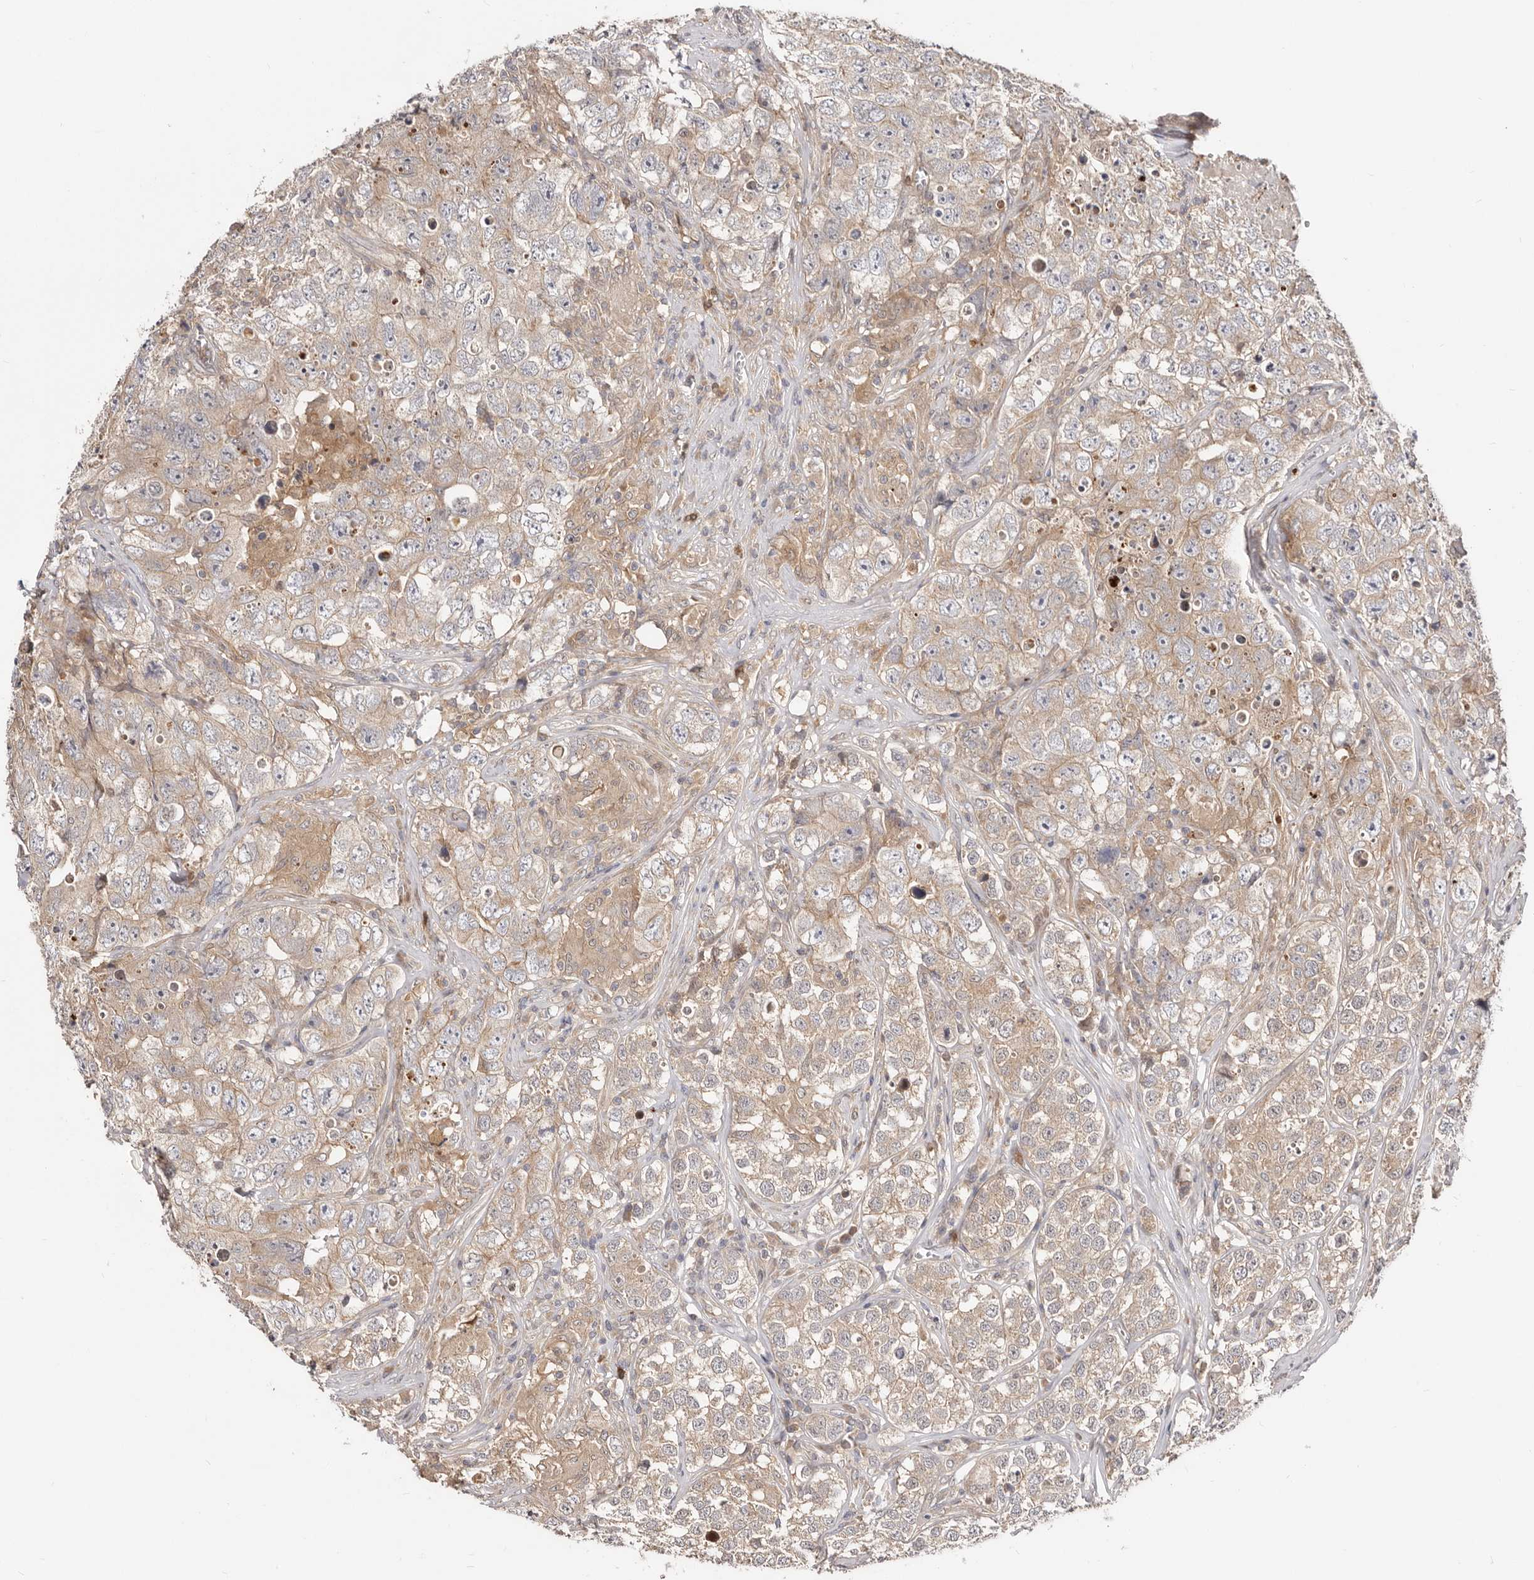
{"staining": {"intensity": "weak", "quantity": ">75%", "location": "cytoplasmic/membranous"}, "tissue": "testis cancer", "cell_type": "Tumor cells", "image_type": "cancer", "snomed": [{"axis": "morphology", "description": "Seminoma, NOS"}, {"axis": "morphology", "description": "Carcinoma, Embryonal, NOS"}, {"axis": "topography", "description": "Testis"}], "caption": "The immunohistochemical stain shows weak cytoplasmic/membranous staining in tumor cells of seminoma (testis) tissue.", "gene": "TC2N", "patient": {"sex": "male", "age": 43}}